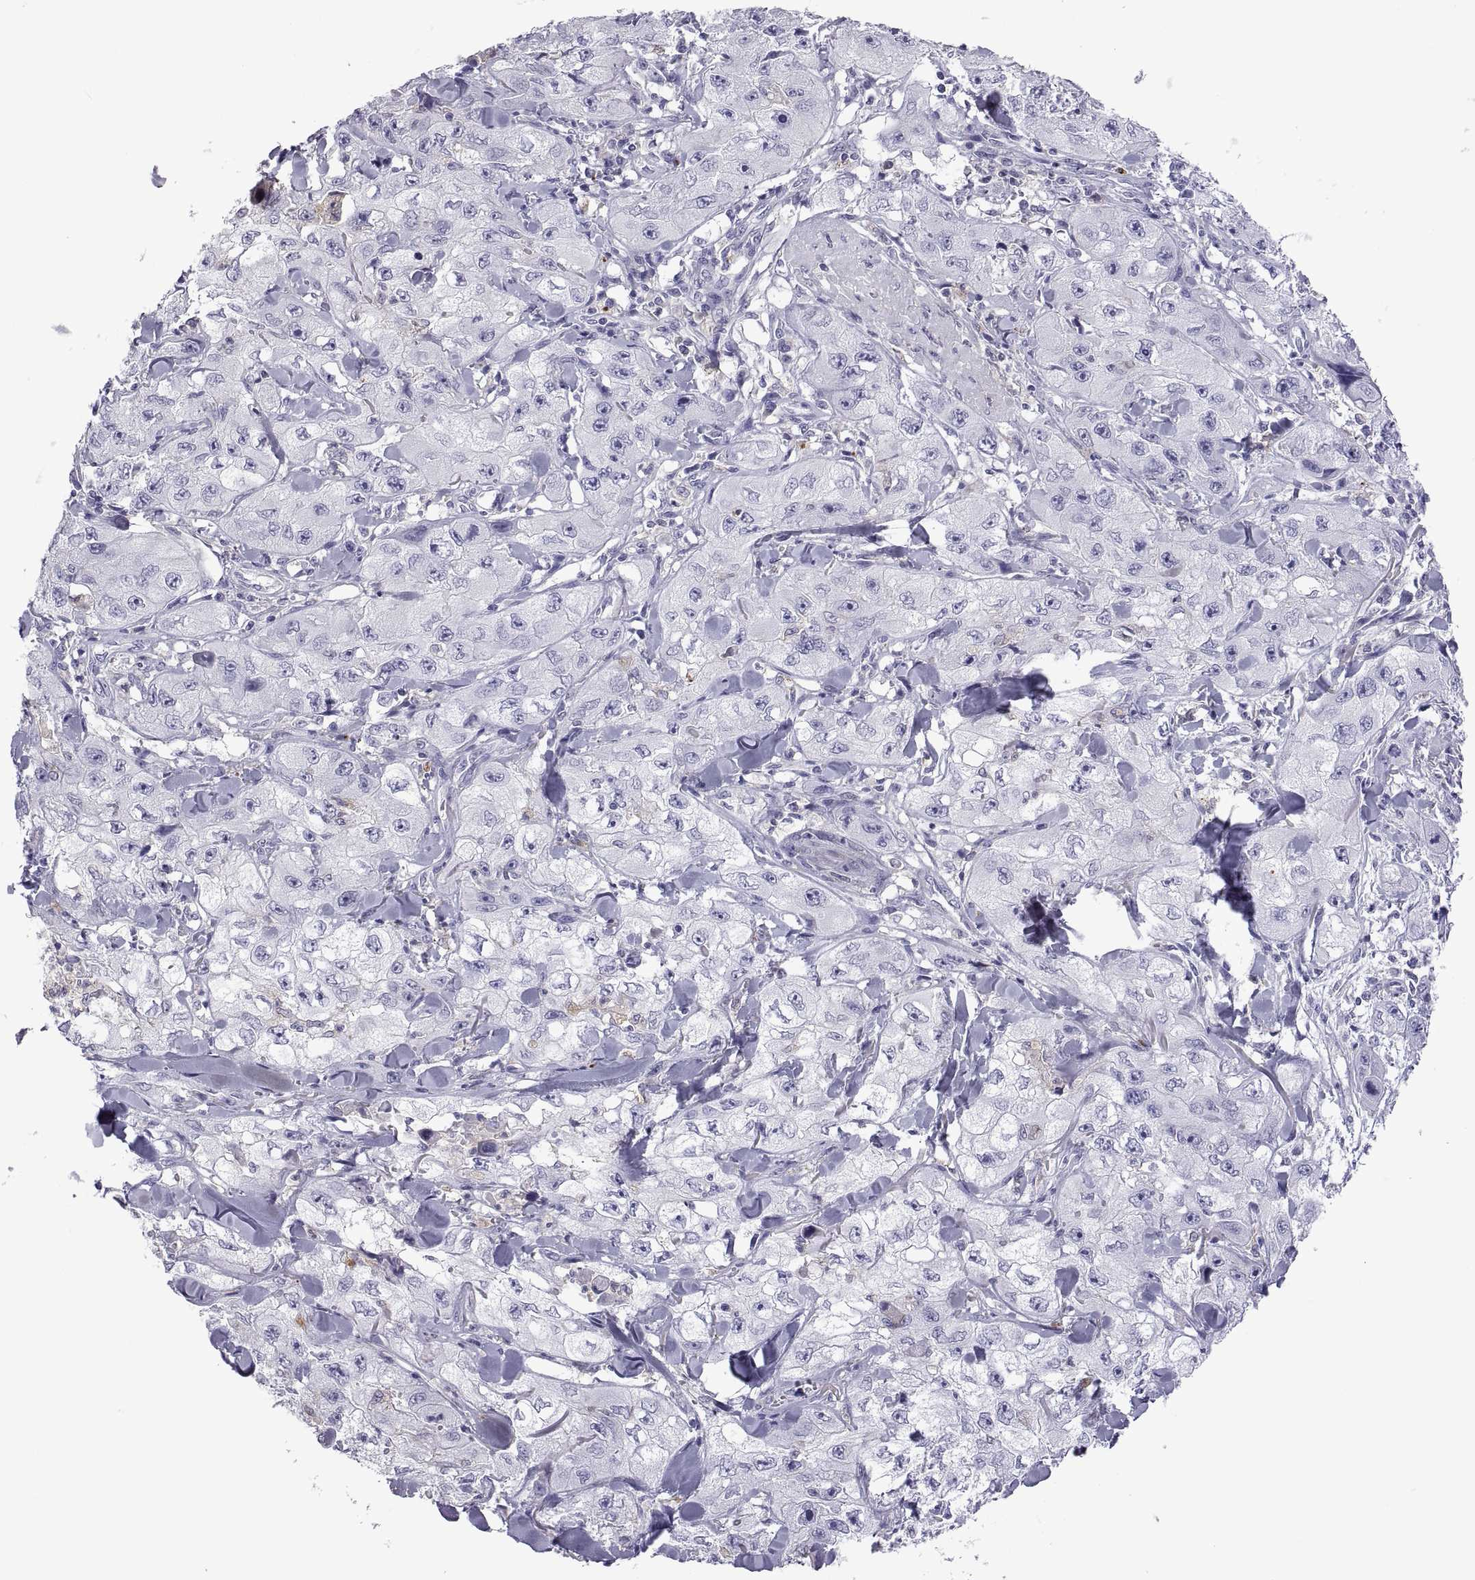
{"staining": {"intensity": "negative", "quantity": "none", "location": "none"}, "tissue": "skin cancer", "cell_type": "Tumor cells", "image_type": "cancer", "snomed": [{"axis": "morphology", "description": "Squamous cell carcinoma, NOS"}, {"axis": "topography", "description": "Skin"}, {"axis": "topography", "description": "Subcutis"}], "caption": "High power microscopy histopathology image of an immunohistochemistry (IHC) image of squamous cell carcinoma (skin), revealing no significant staining in tumor cells. (IHC, brightfield microscopy, high magnification).", "gene": "RGS19", "patient": {"sex": "male", "age": 73}}